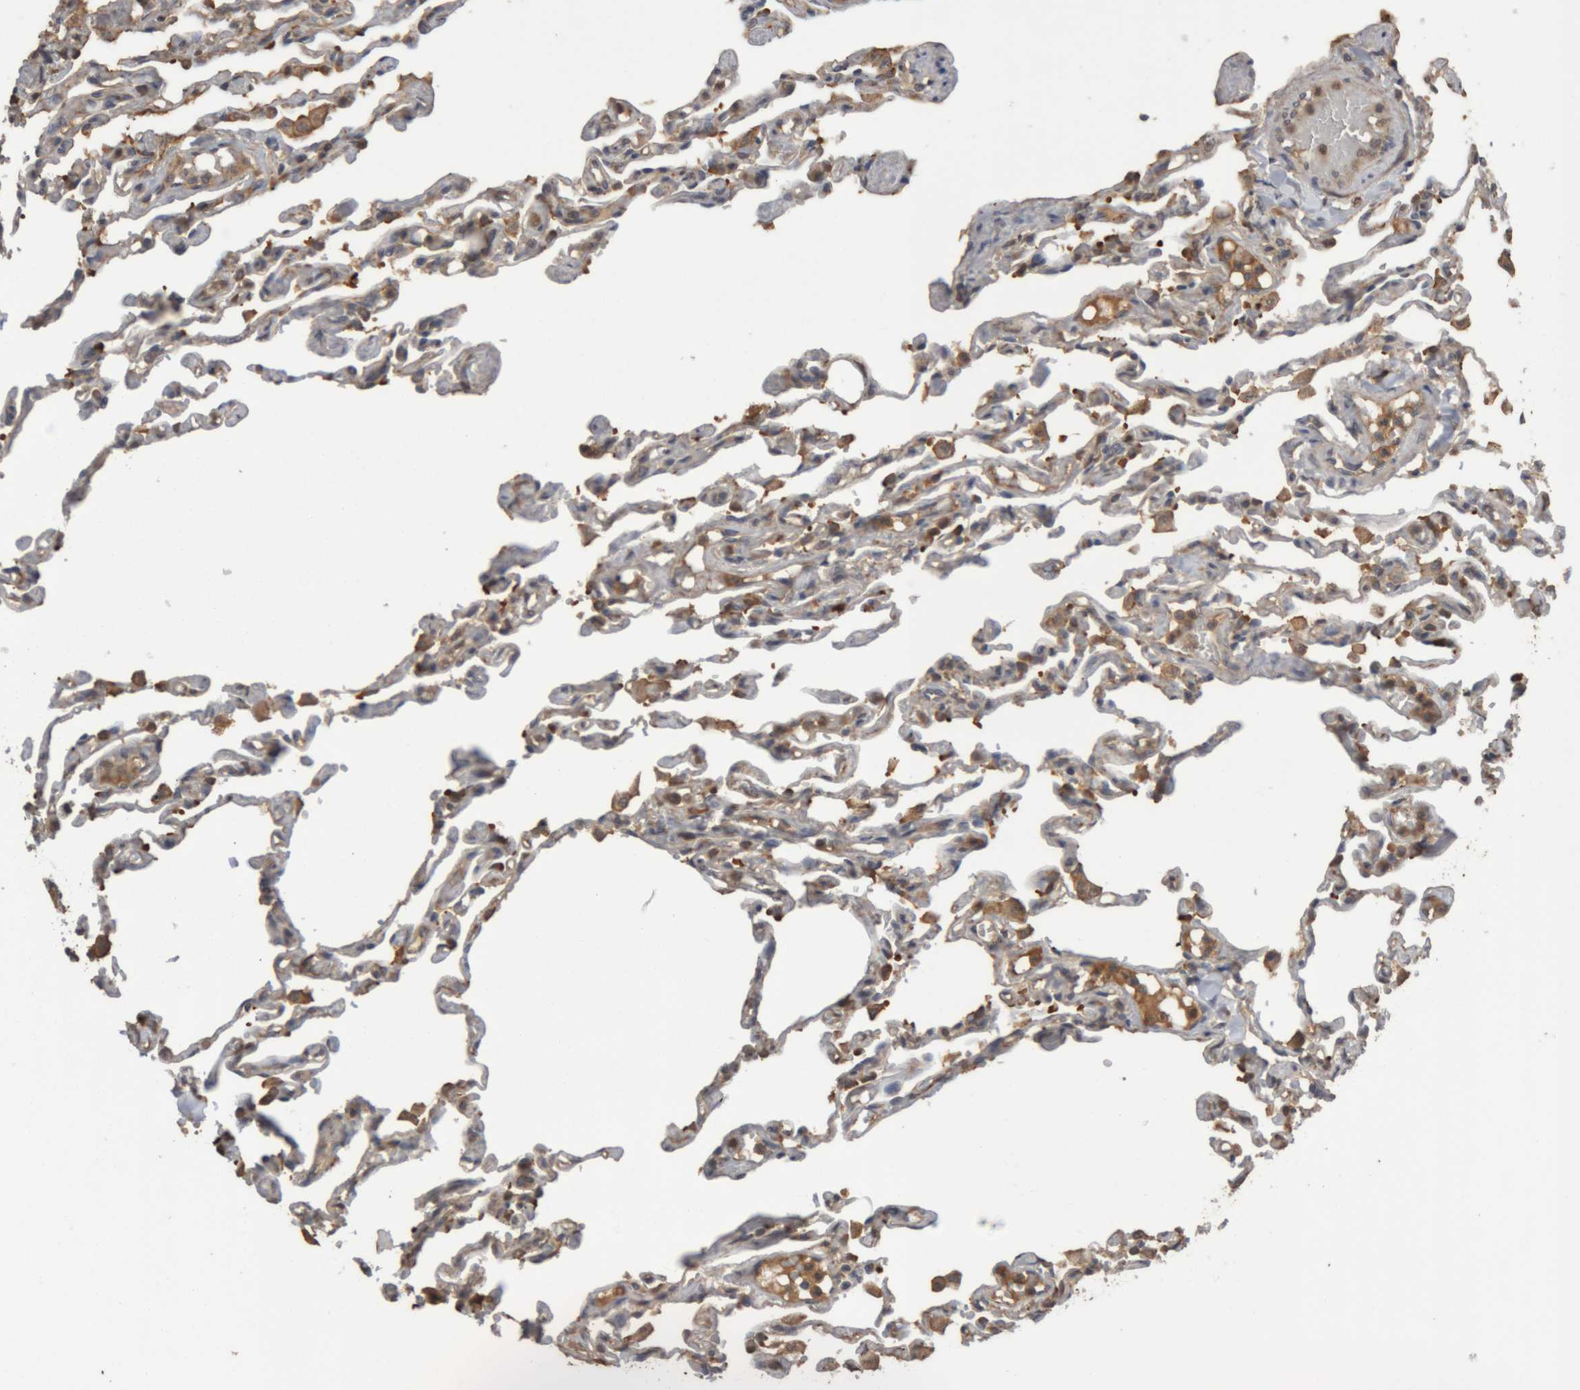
{"staining": {"intensity": "moderate", "quantity": ">75%", "location": "cytoplasmic/membranous"}, "tissue": "lung", "cell_type": "Alveolar cells", "image_type": "normal", "snomed": [{"axis": "morphology", "description": "Normal tissue, NOS"}, {"axis": "topography", "description": "Lung"}], "caption": "High-power microscopy captured an IHC micrograph of benign lung, revealing moderate cytoplasmic/membranous positivity in about >75% of alveolar cells.", "gene": "TMED7", "patient": {"sex": "male", "age": 21}}